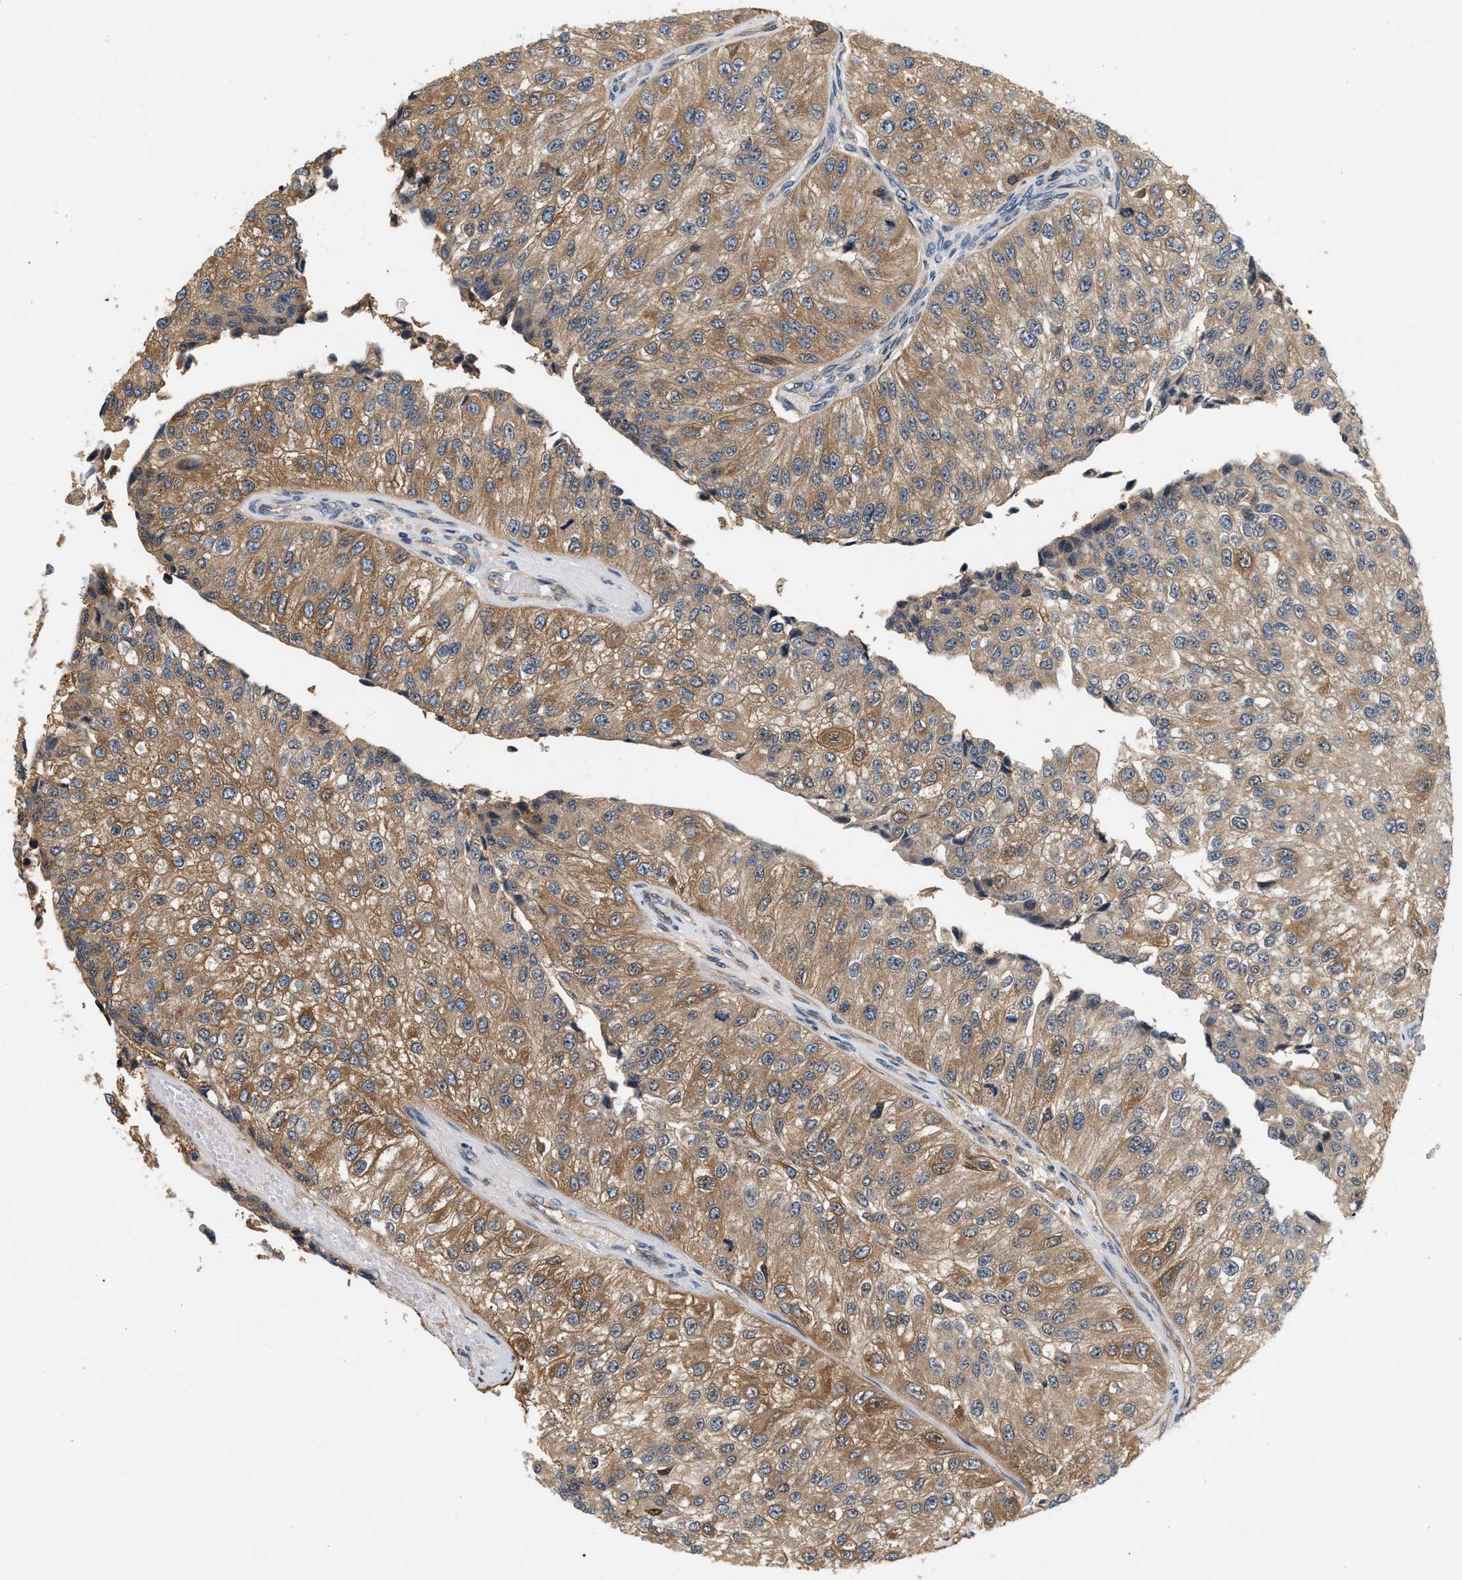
{"staining": {"intensity": "moderate", "quantity": ">75%", "location": "cytoplasmic/membranous"}, "tissue": "urothelial cancer", "cell_type": "Tumor cells", "image_type": "cancer", "snomed": [{"axis": "morphology", "description": "Urothelial carcinoma, High grade"}, {"axis": "topography", "description": "Kidney"}, {"axis": "topography", "description": "Urinary bladder"}], "caption": "Immunohistochemical staining of urothelial cancer displays moderate cytoplasmic/membranous protein positivity in approximately >75% of tumor cells.", "gene": "FAM78A", "patient": {"sex": "male", "age": 77}}